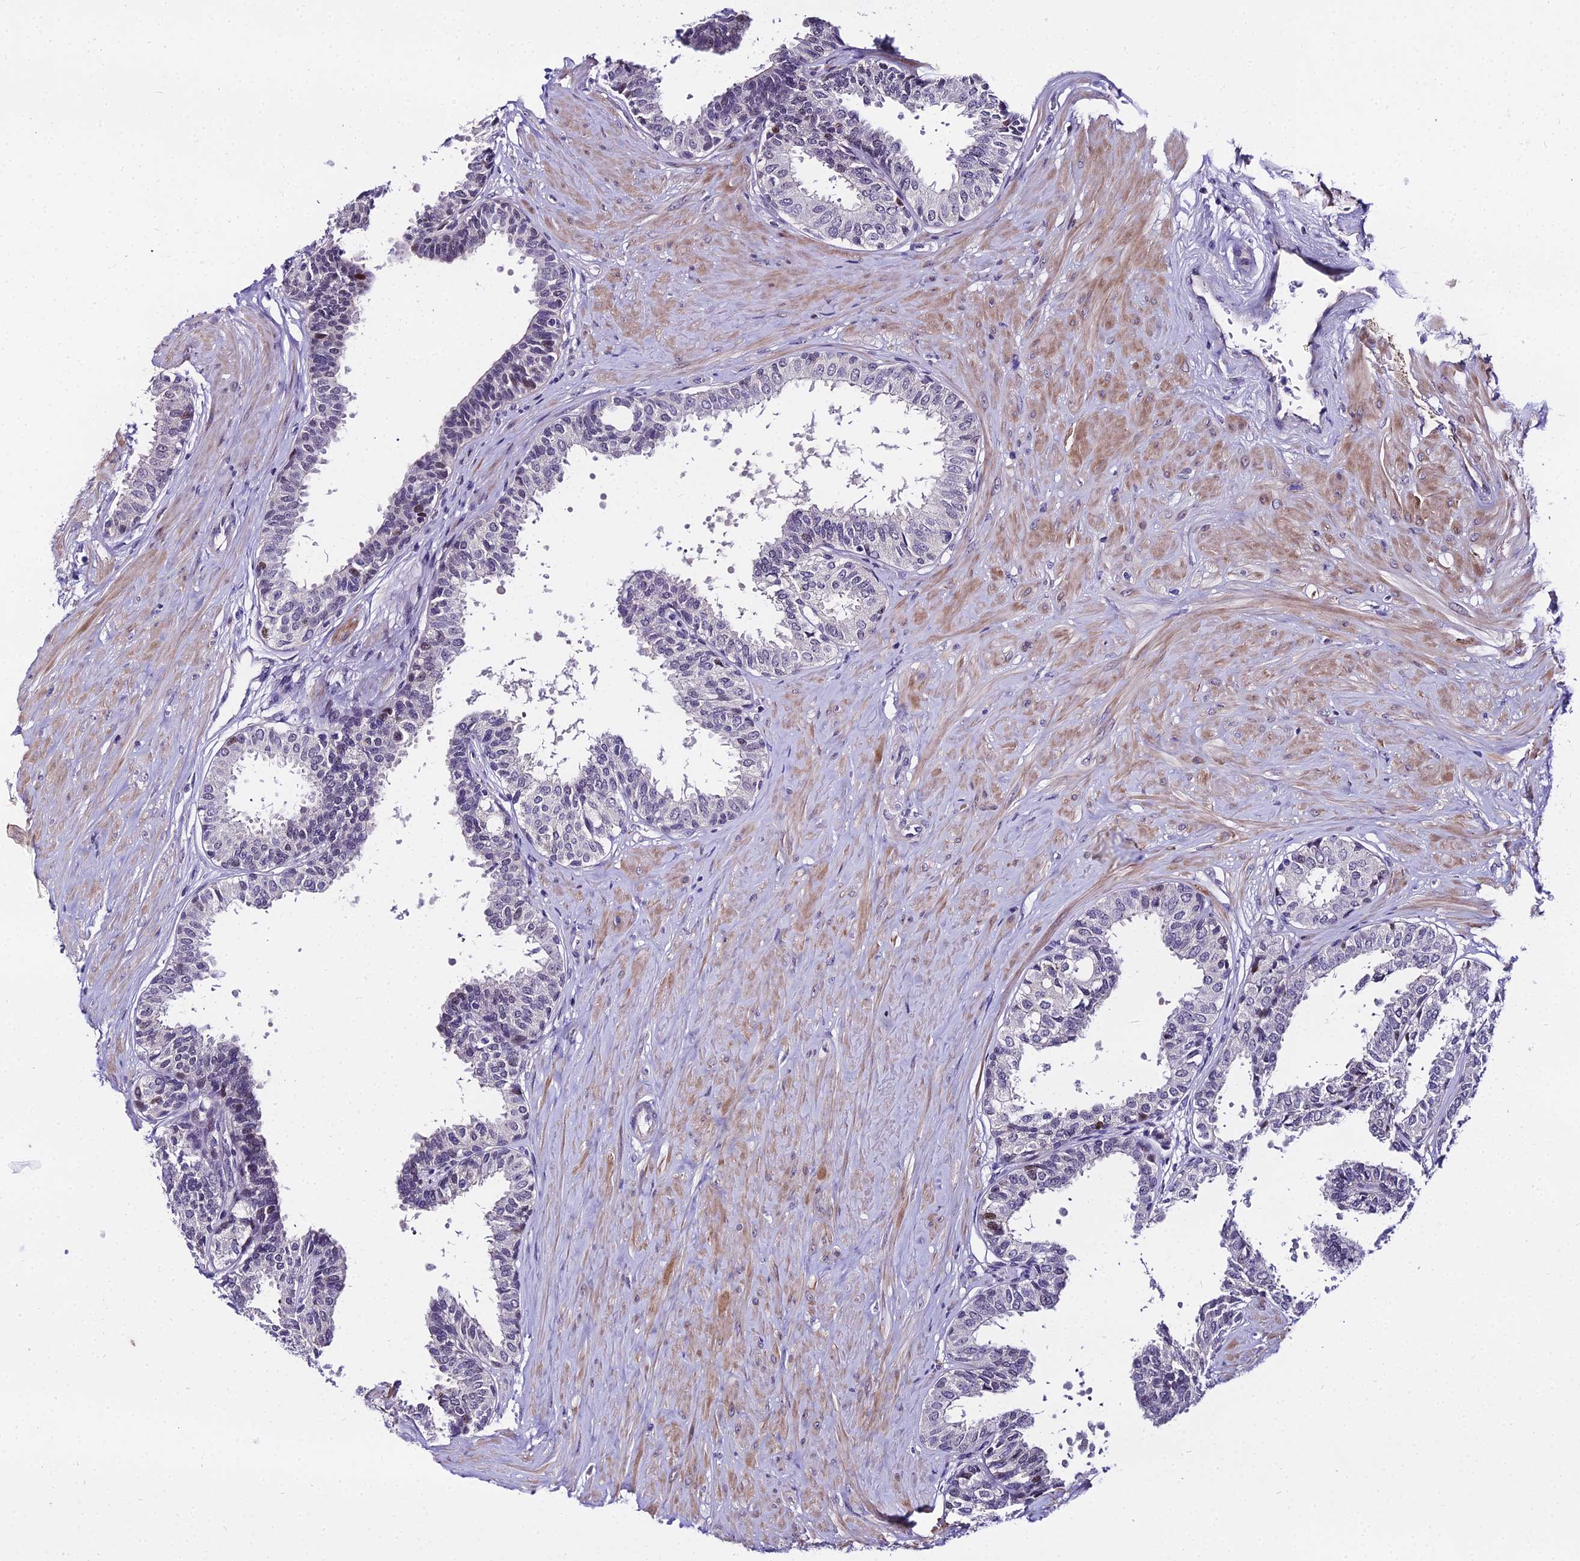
{"staining": {"intensity": "negative", "quantity": "none", "location": "none"}, "tissue": "prostate", "cell_type": "Glandular cells", "image_type": "normal", "snomed": [{"axis": "morphology", "description": "Normal tissue, NOS"}, {"axis": "topography", "description": "Prostate"}], "caption": "DAB (3,3'-diaminobenzidine) immunohistochemical staining of normal human prostate shows no significant staining in glandular cells.", "gene": "TRIML2", "patient": {"sex": "male", "age": 48}}